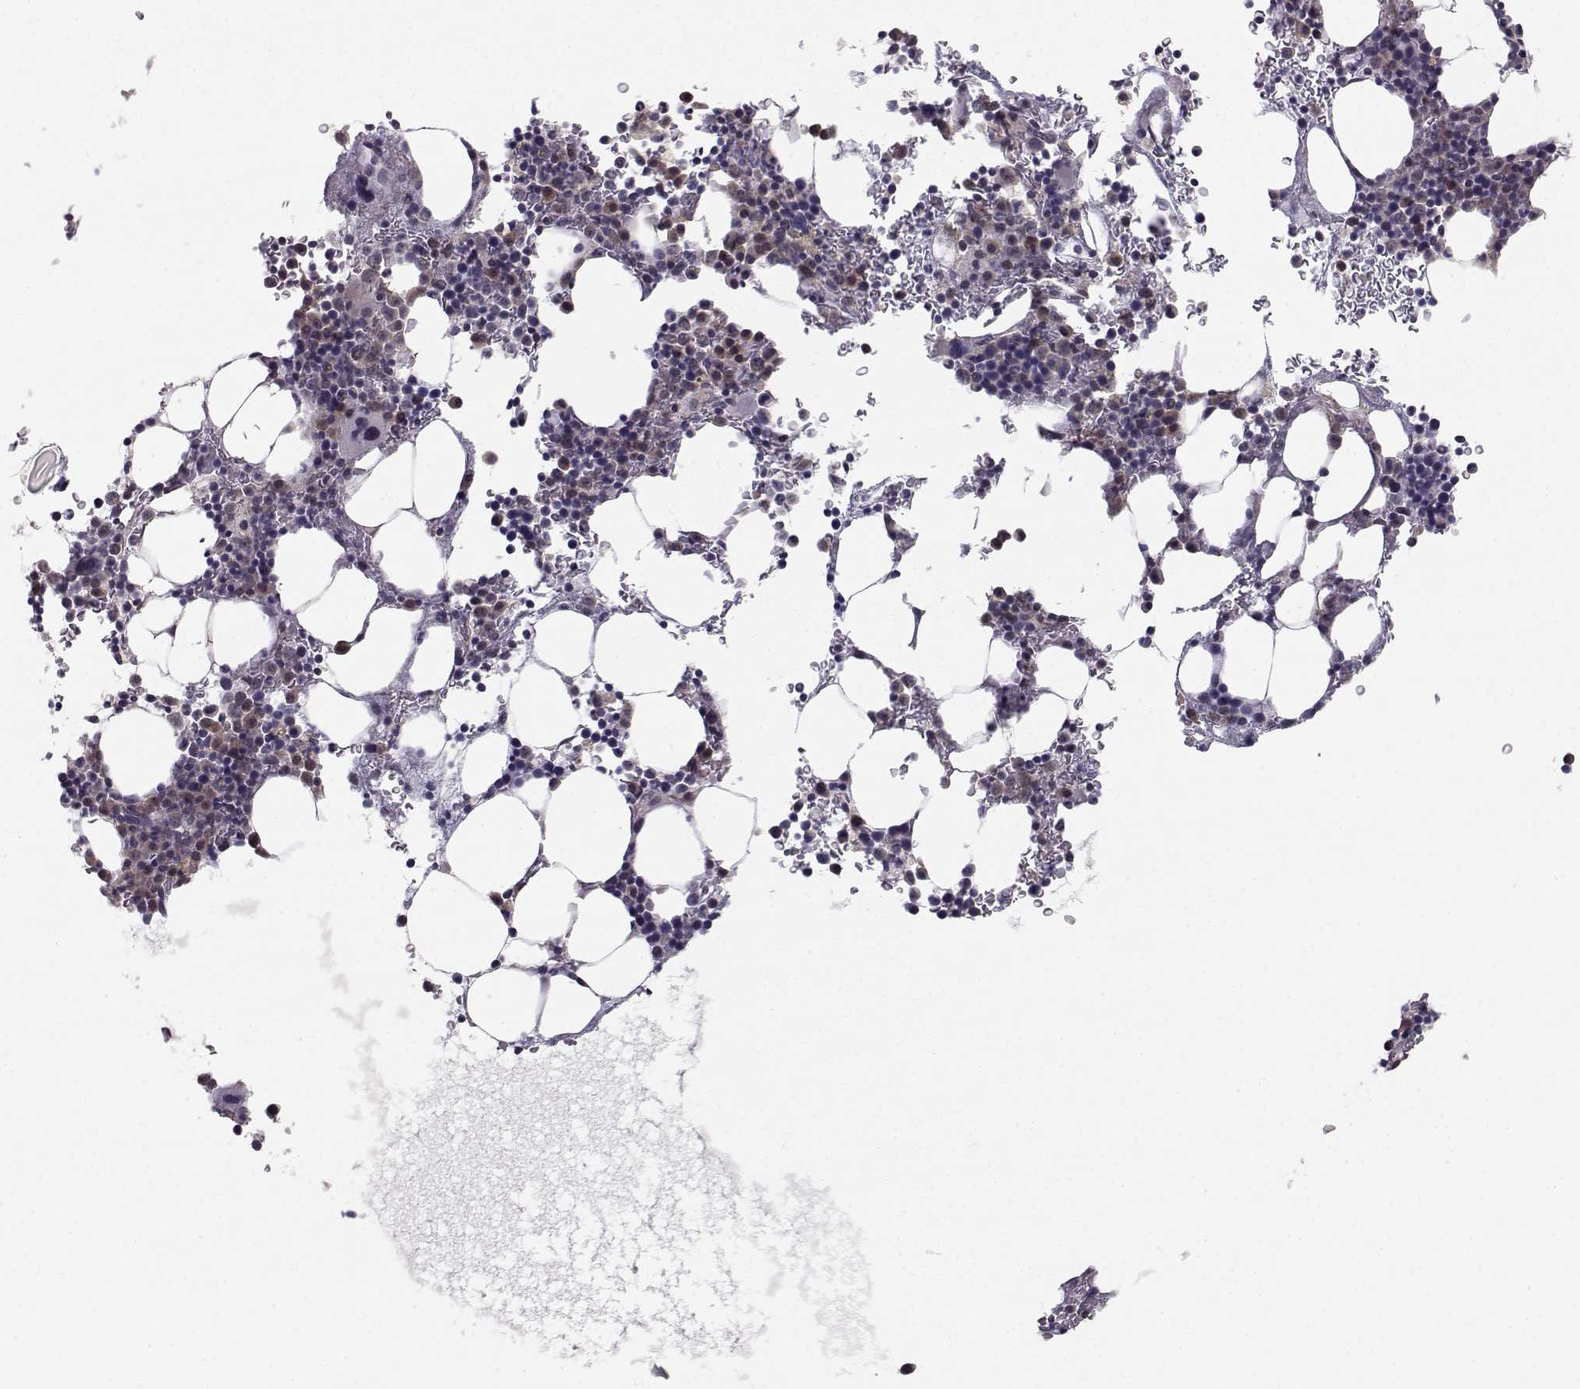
{"staining": {"intensity": "weak", "quantity": "<25%", "location": "cytoplasmic/membranous"}, "tissue": "bone marrow", "cell_type": "Hematopoietic cells", "image_type": "normal", "snomed": [{"axis": "morphology", "description": "Normal tissue, NOS"}, {"axis": "topography", "description": "Bone marrow"}], "caption": "DAB immunohistochemical staining of benign human bone marrow displays no significant positivity in hematopoietic cells. (DAB immunohistochemistry (IHC) with hematoxylin counter stain).", "gene": "KIF13B", "patient": {"sex": "male", "age": 77}}